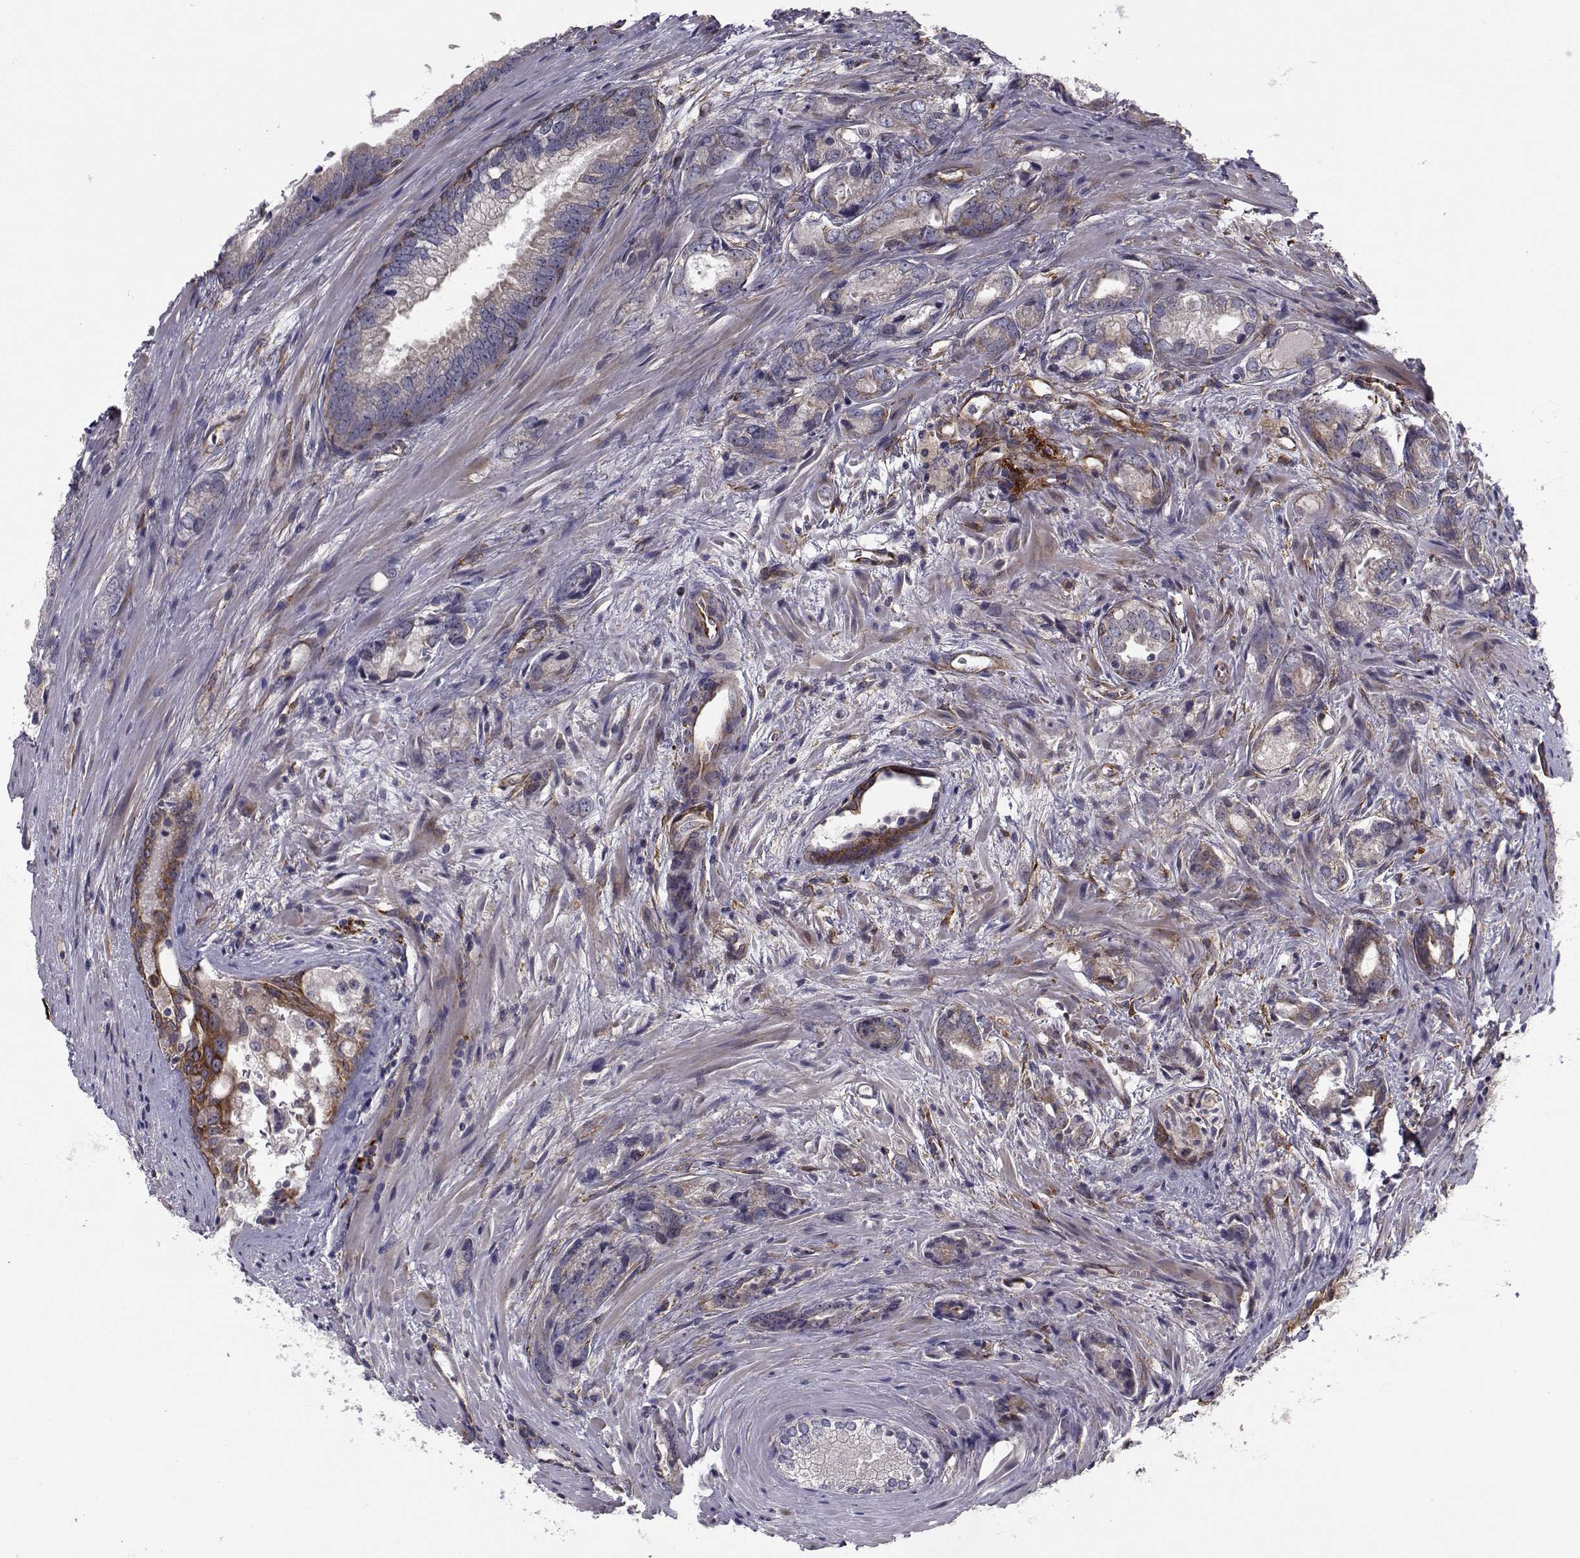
{"staining": {"intensity": "negative", "quantity": "none", "location": "none"}, "tissue": "prostate cancer", "cell_type": "Tumor cells", "image_type": "cancer", "snomed": [{"axis": "morphology", "description": "Adenocarcinoma, NOS"}, {"axis": "morphology", "description": "Adenocarcinoma, High grade"}, {"axis": "topography", "description": "Prostate"}], "caption": "IHC histopathology image of prostate cancer (adenocarcinoma) stained for a protein (brown), which reveals no staining in tumor cells.", "gene": "TRIP10", "patient": {"sex": "male", "age": 70}}